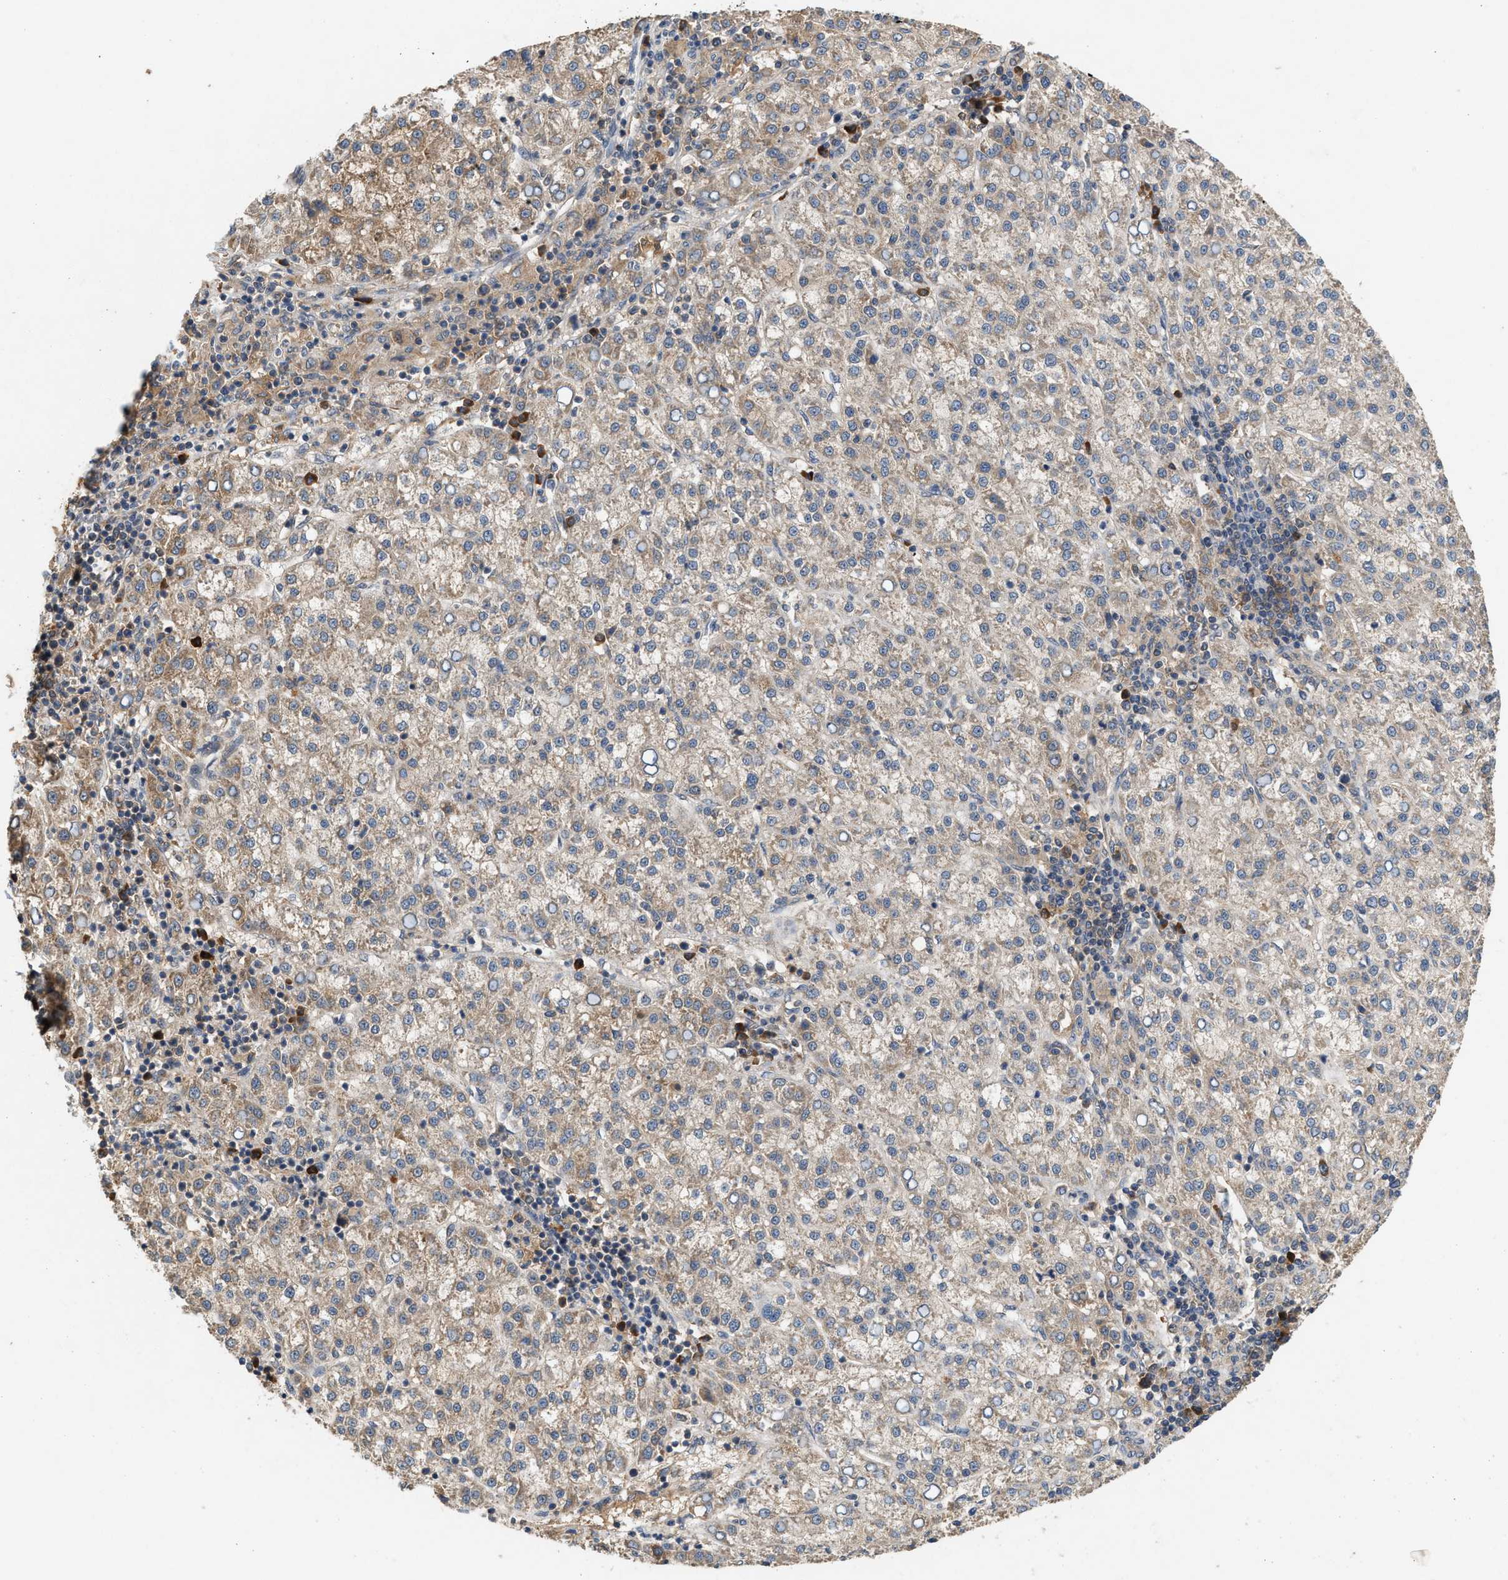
{"staining": {"intensity": "weak", "quantity": ">75%", "location": "cytoplasmic/membranous"}, "tissue": "liver cancer", "cell_type": "Tumor cells", "image_type": "cancer", "snomed": [{"axis": "morphology", "description": "Carcinoma, Hepatocellular, NOS"}, {"axis": "topography", "description": "Liver"}], "caption": "Immunohistochemical staining of liver cancer (hepatocellular carcinoma) exhibits weak cytoplasmic/membranous protein positivity in about >75% of tumor cells.", "gene": "RUSC2", "patient": {"sex": "female", "age": 58}}